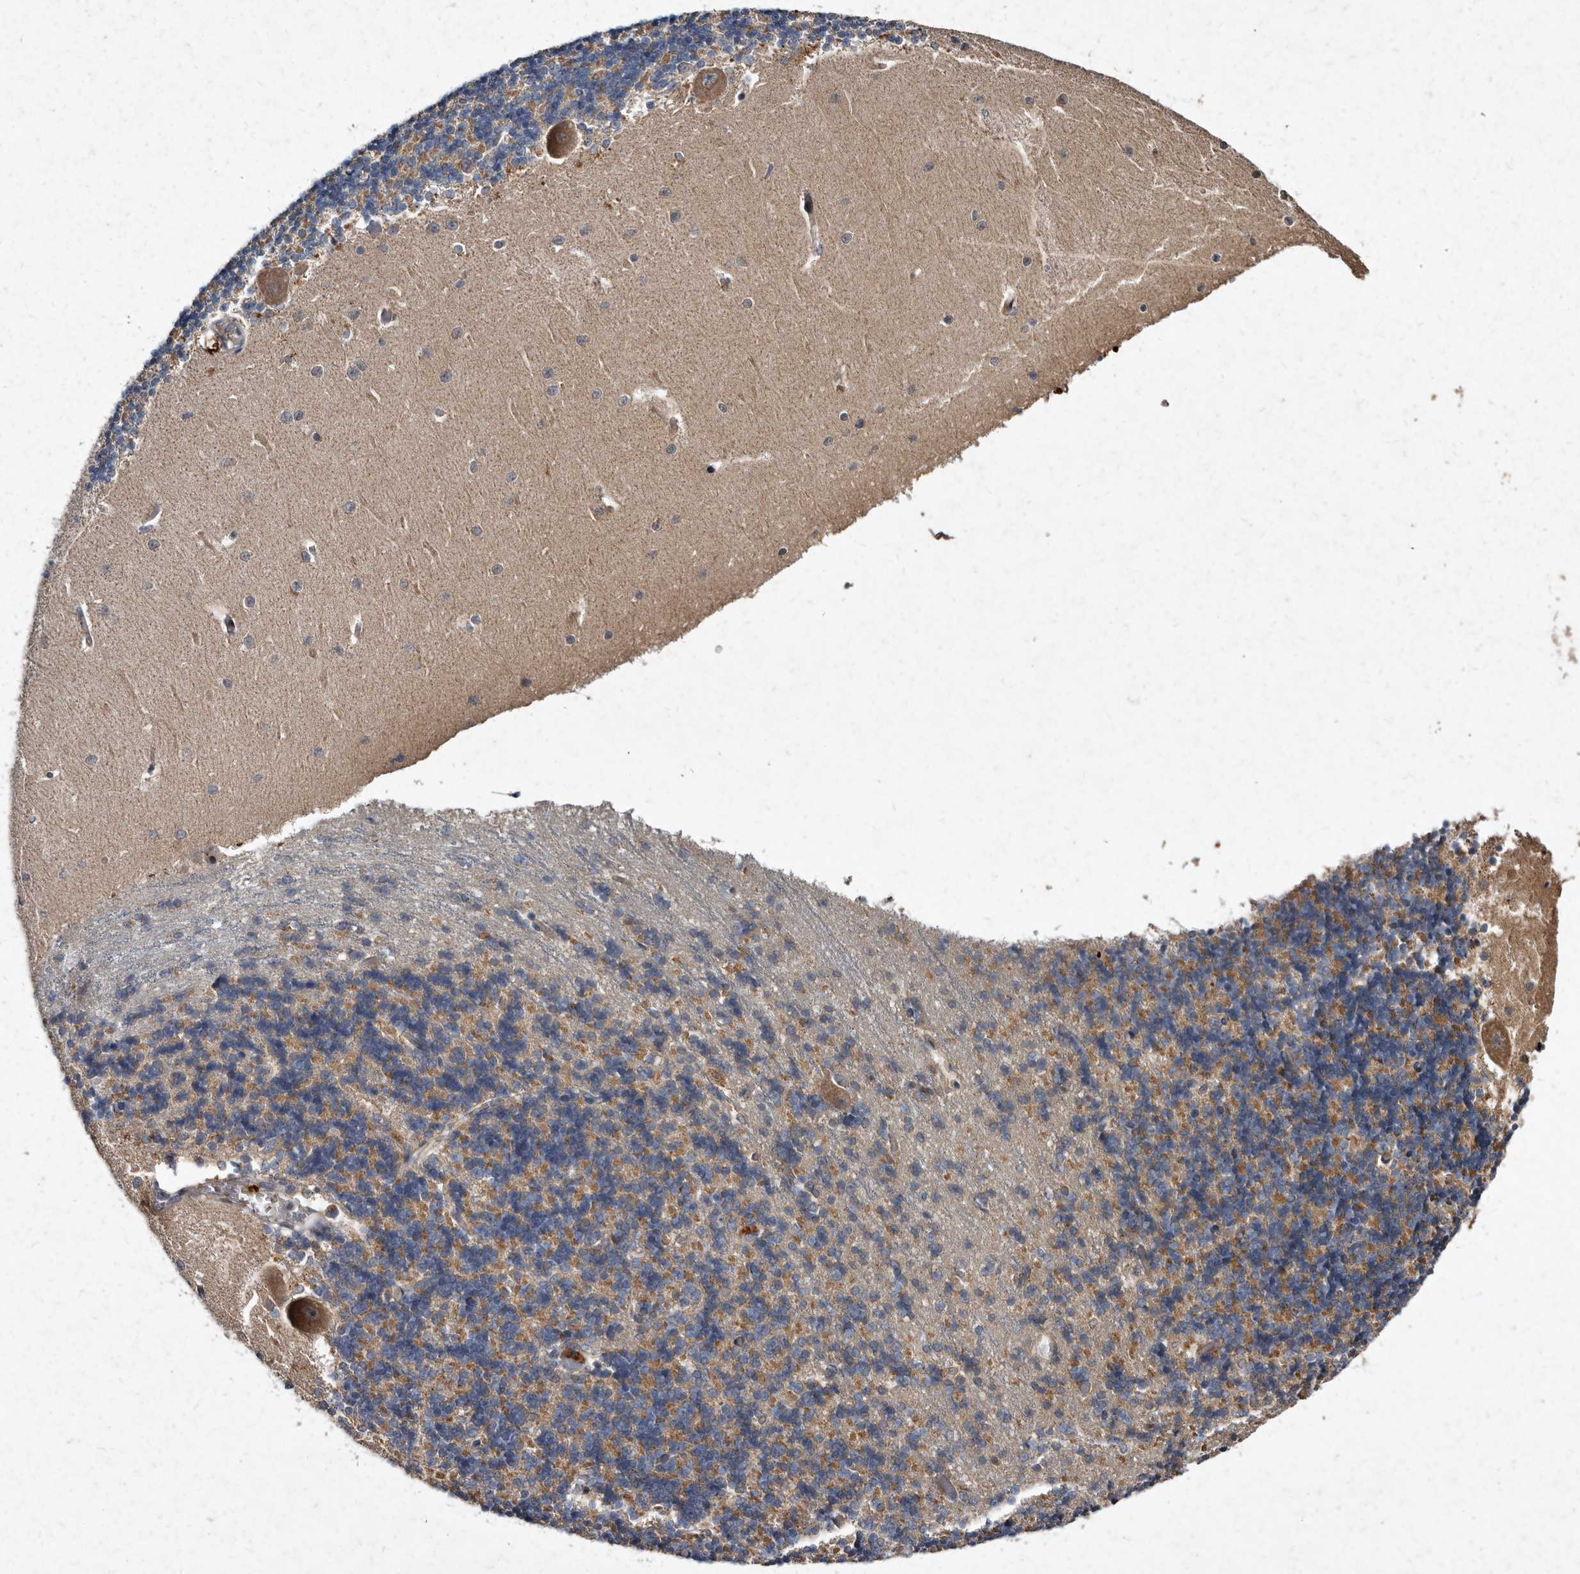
{"staining": {"intensity": "moderate", "quantity": "<25%", "location": "cytoplasmic/membranous"}, "tissue": "cerebellum", "cell_type": "Cells in granular layer", "image_type": "normal", "snomed": [{"axis": "morphology", "description": "Normal tissue, NOS"}, {"axis": "topography", "description": "Cerebellum"}], "caption": "IHC (DAB (3,3'-diaminobenzidine)) staining of unremarkable cerebellum shows moderate cytoplasmic/membranous protein staining in about <25% of cells in granular layer.", "gene": "YPEL1", "patient": {"sex": "male", "age": 37}}